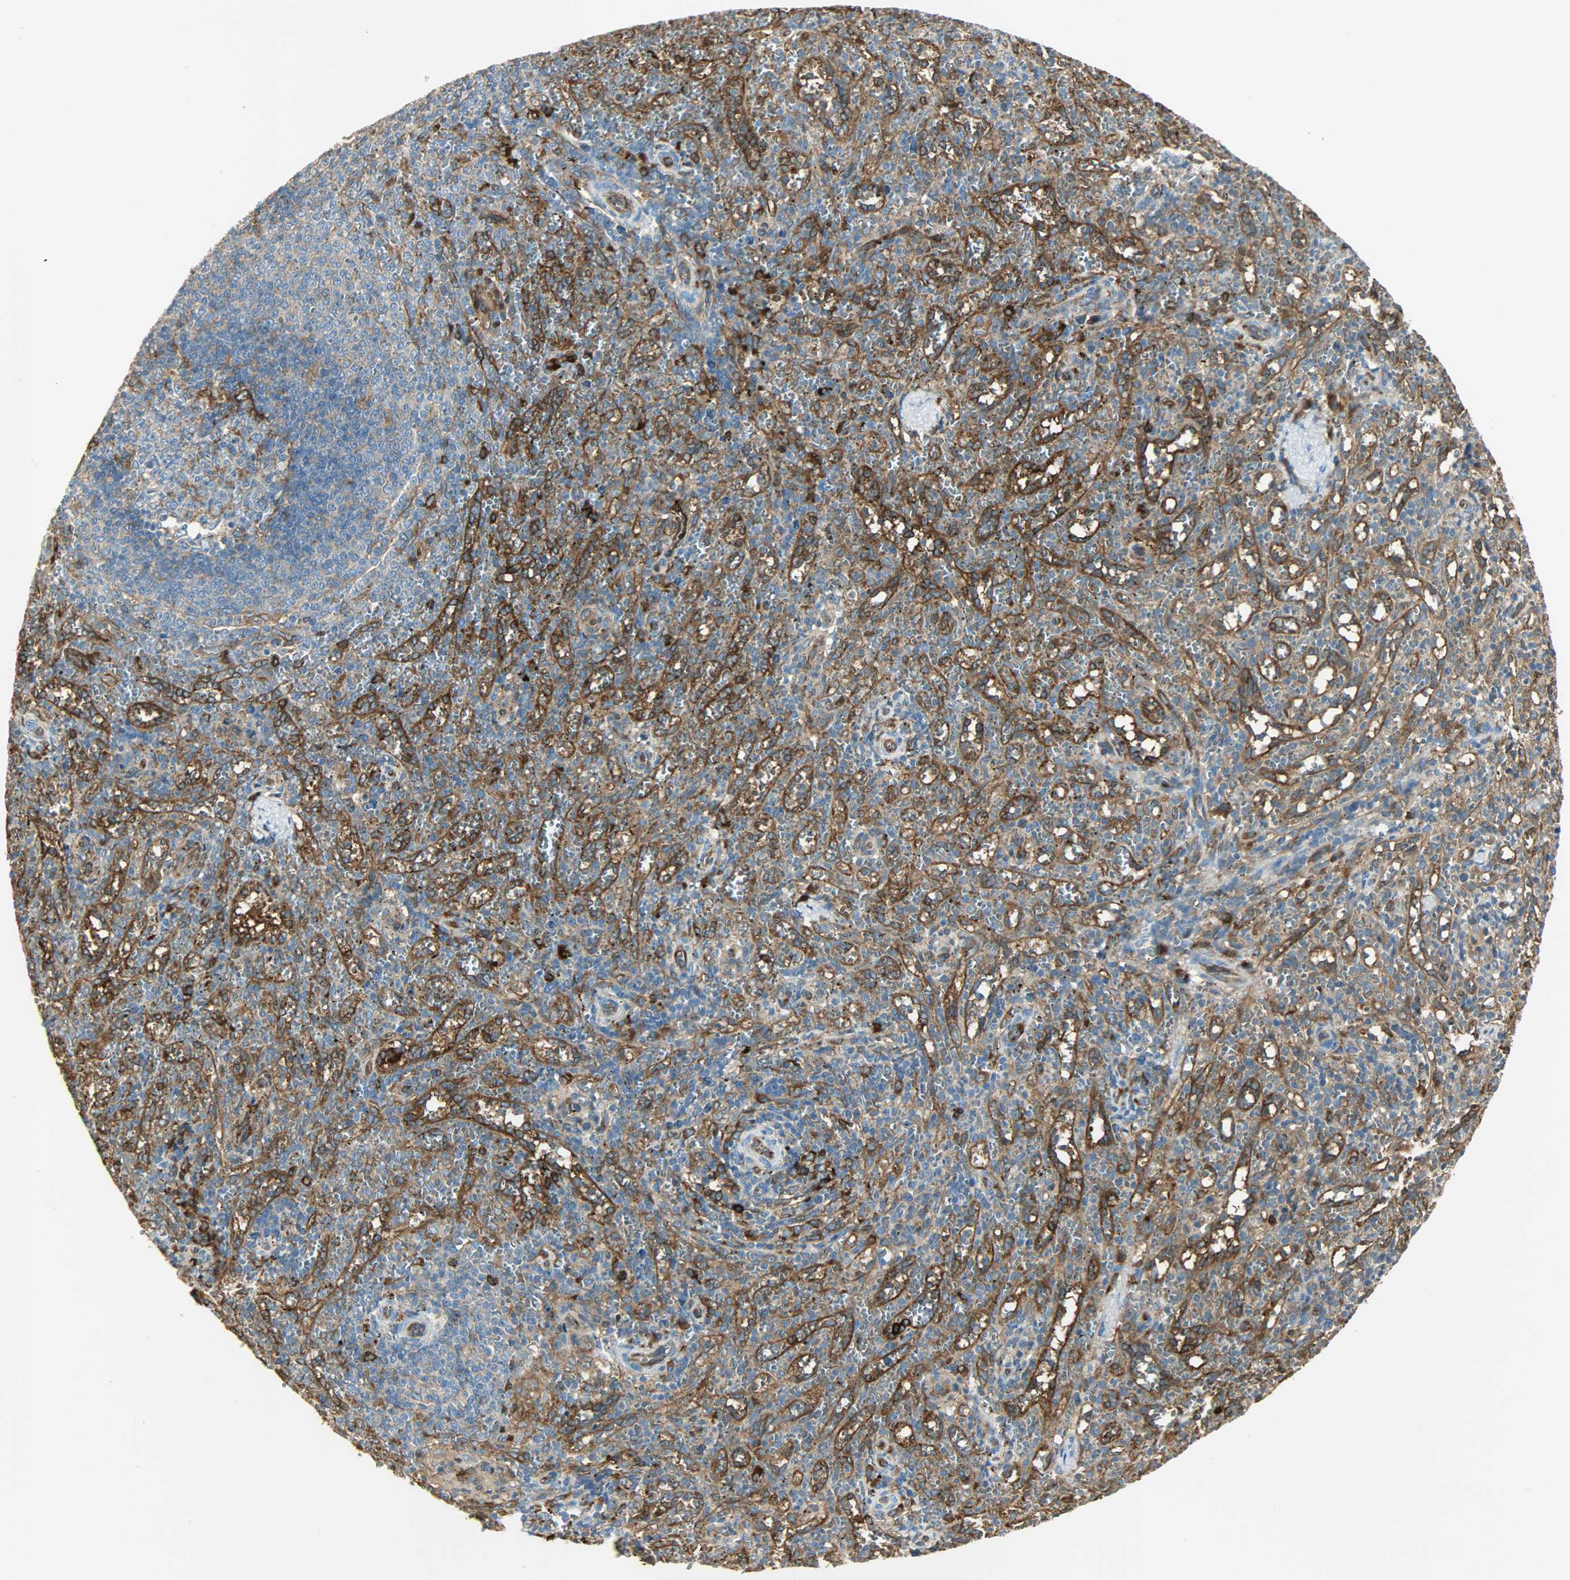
{"staining": {"intensity": "weak", "quantity": "25%-75%", "location": "cytoplasmic/membranous,nuclear"}, "tissue": "spleen", "cell_type": "Cells in red pulp", "image_type": "normal", "snomed": [{"axis": "morphology", "description": "Normal tissue, NOS"}, {"axis": "topography", "description": "Spleen"}], "caption": "Immunohistochemistry staining of benign spleen, which demonstrates low levels of weak cytoplasmic/membranous,nuclear staining in about 25%-75% of cells in red pulp indicating weak cytoplasmic/membranous,nuclear protein staining. The staining was performed using DAB (brown) for protein detection and nuclei were counterstained in hematoxylin (blue).", "gene": "WARS1", "patient": {"sex": "female", "age": 10}}